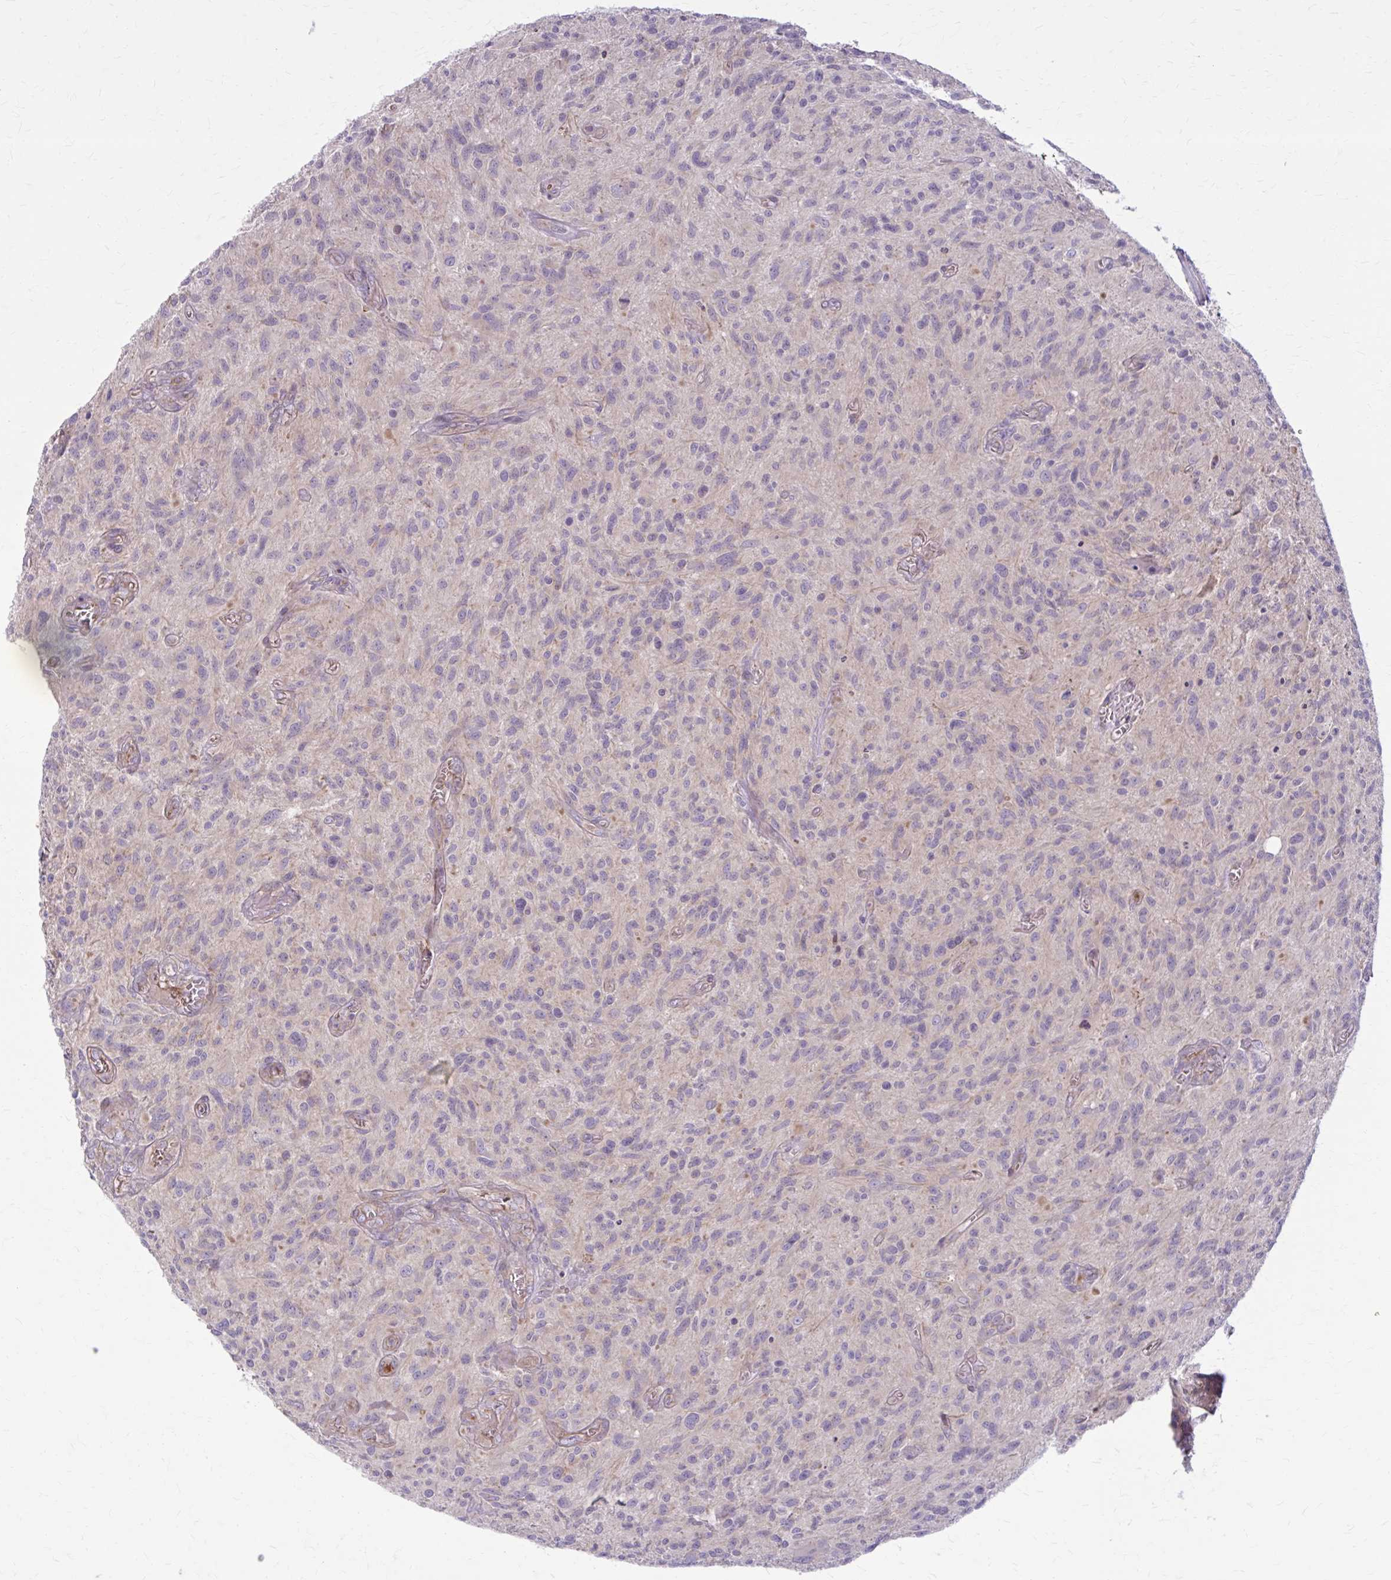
{"staining": {"intensity": "negative", "quantity": "none", "location": "none"}, "tissue": "glioma", "cell_type": "Tumor cells", "image_type": "cancer", "snomed": [{"axis": "morphology", "description": "Glioma, malignant, High grade"}, {"axis": "topography", "description": "Brain"}], "caption": "This is an IHC histopathology image of human glioma. There is no expression in tumor cells.", "gene": "SNF8", "patient": {"sex": "male", "age": 75}}